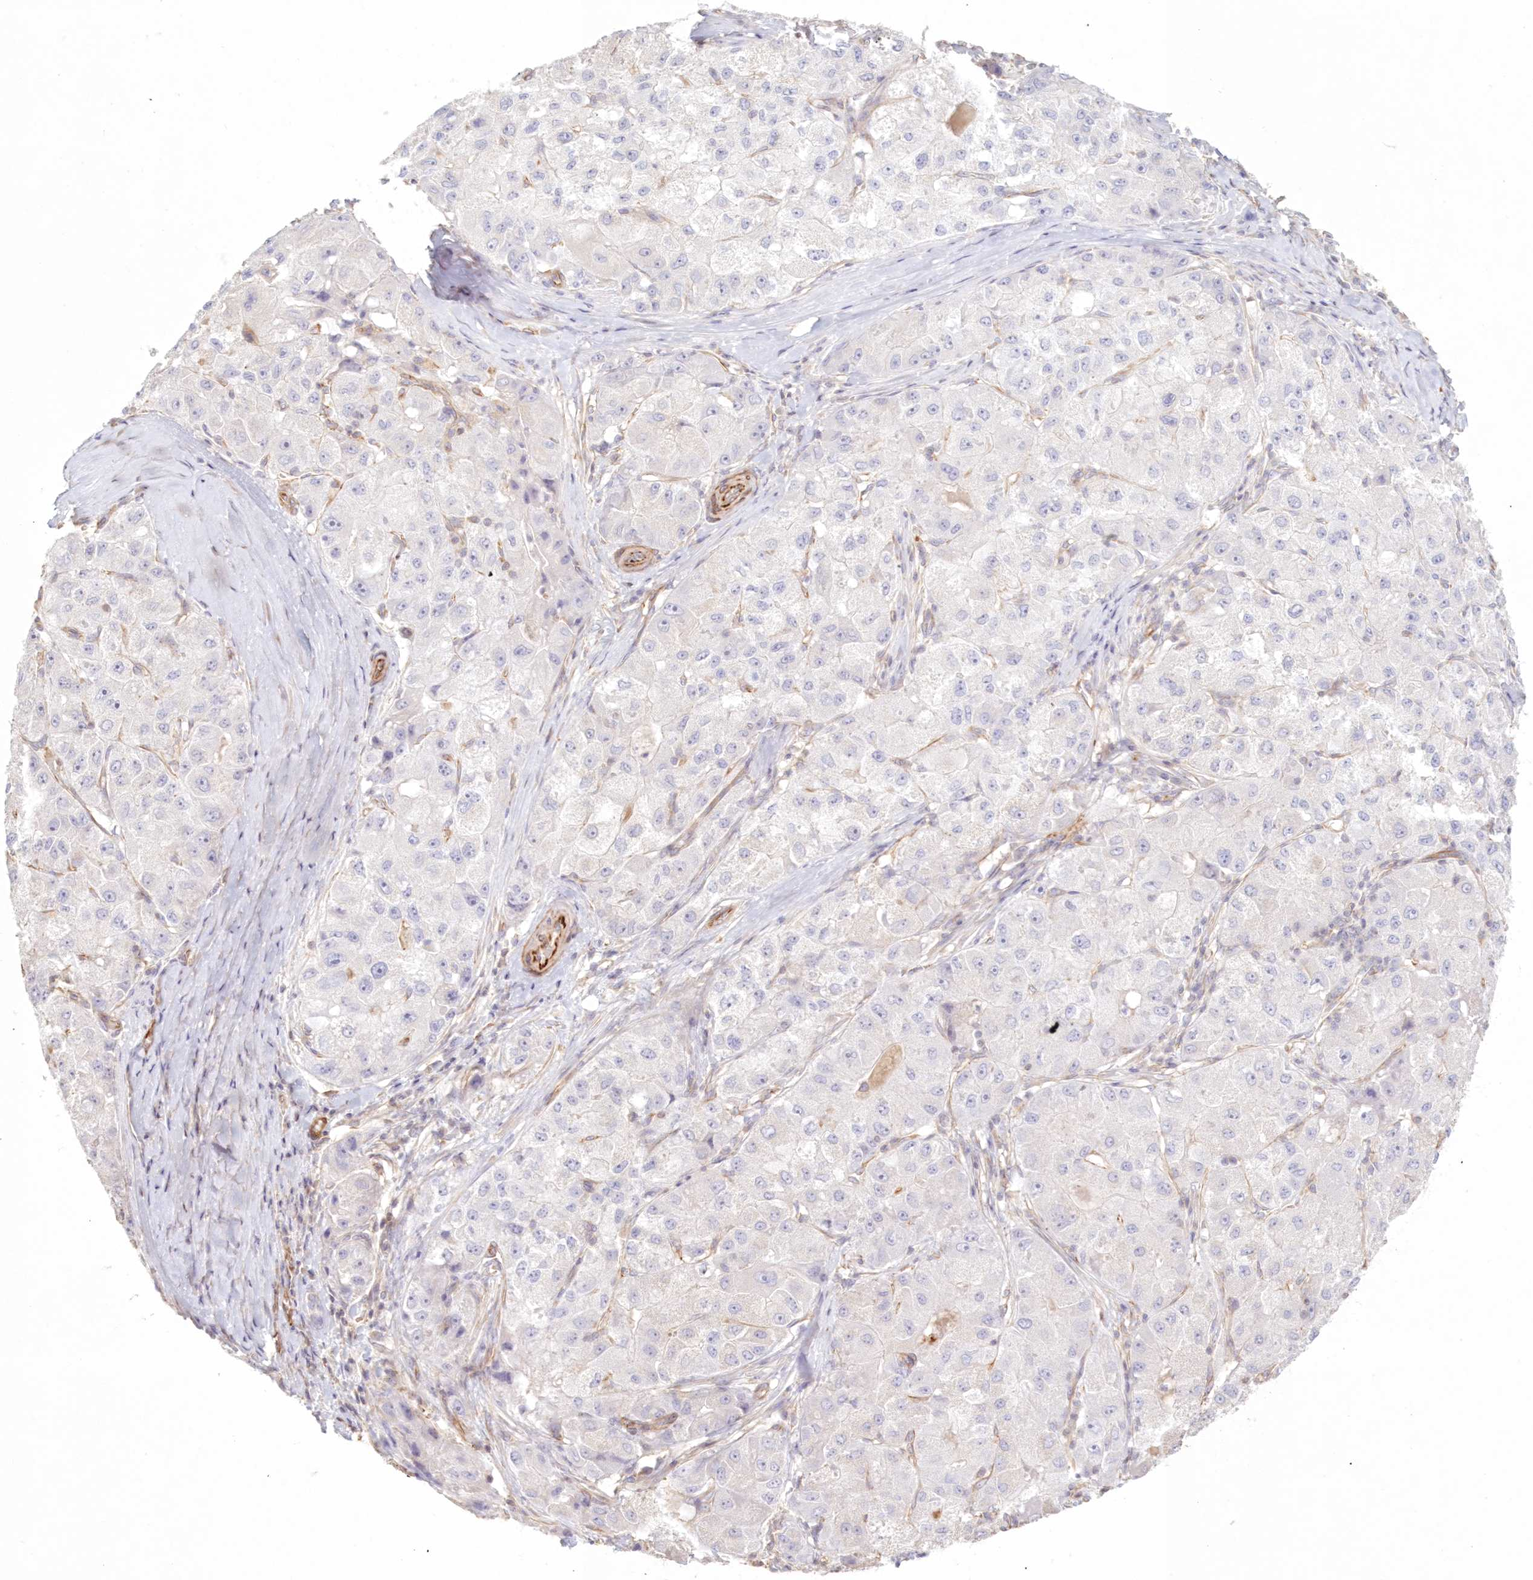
{"staining": {"intensity": "negative", "quantity": "none", "location": "none"}, "tissue": "liver cancer", "cell_type": "Tumor cells", "image_type": "cancer", "snomed": [{"axis": "morphology", "description": "Carcinoma, Hepatocellular, NOS"}, {"axis": "topography", "description": "Liver"}], "caption": "There is no significant expression in tumor cells of hepatocellular carcinoma (liver). (Stains: DAB IHC with hematoxylin counter stain, Microscopy: brightfield microscopy at high magnification).", "gene": "DMRTB1", "patient": {"sex": "male", "age": 80}}